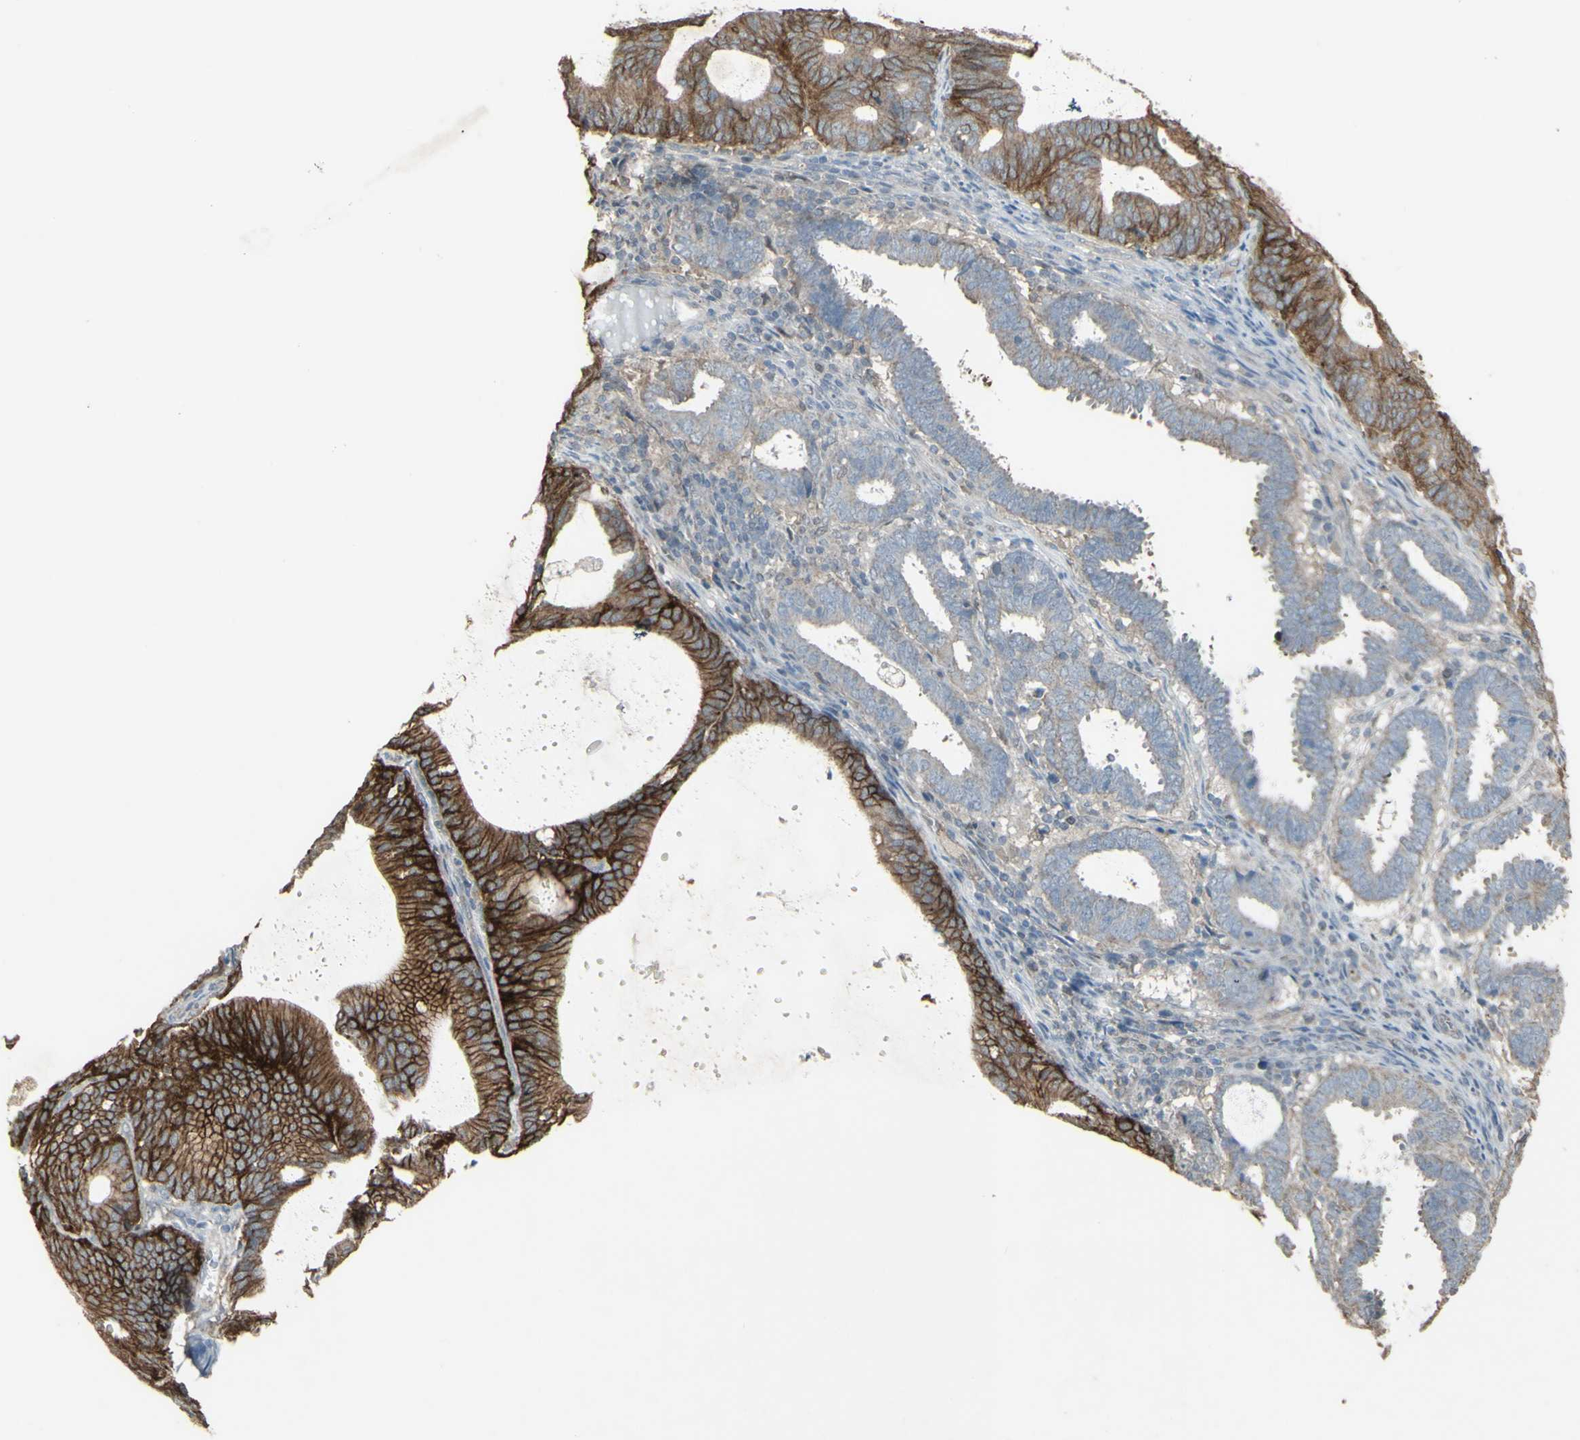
{"staining": {"intensity": "strong", "quantity": "25%-75%", "location": "cytoplasmic/membranous"}, "tissue": "endometrial cancer", "cell_type": "Tumor cells", "image_type": "cancer", "snomed": [{"axis": "morphology", "description": "Adenocarcinoma, NOS"}, {"axis": "topography", "description": "Uterus"}], "caption": "Adenocarcinoma (endometrial) tissue shows strong cytoplasmic/membranous positivity in about 25%-75% of tumor cells (IHC, brightfield microscopy, high magnification).", "gene": "FXYD3", "patient": {"sex": "female", "age": 83}}